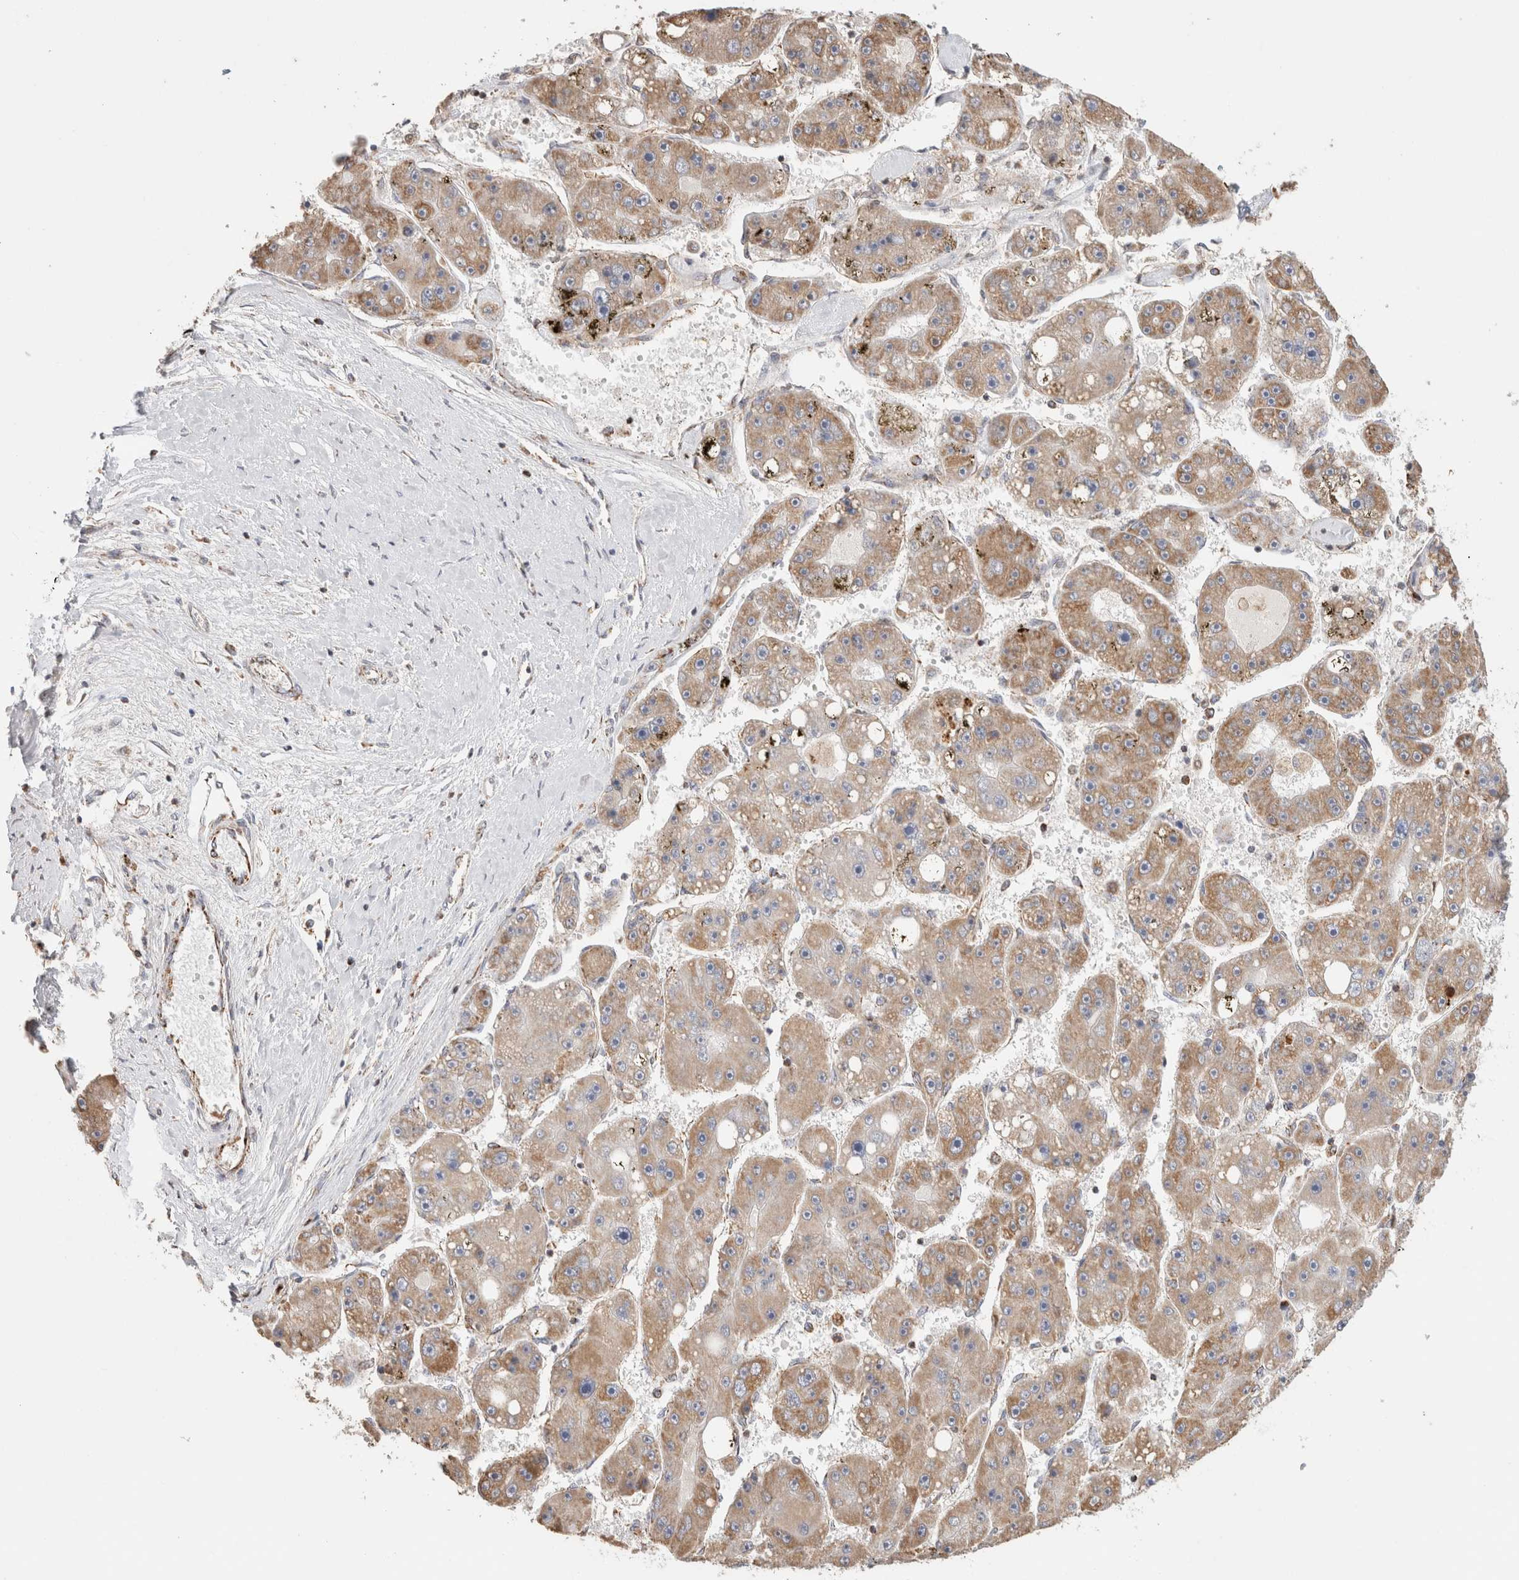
{"staining": {"intensity": "weak", "quantity": ">75%", "location": "cytoplasmic/membranous"}, "tissue": "liver cancer", "cell_type": "Tumor cells", "image_type": "cancer", "snomed": [{"axis": "morphology", "description": "Carcinoma, Hepatocellular, NOS"}, {"axis": "topography", "description": "Liver"}], "caption": "Immunohistochemical staining of human liver cancer reveals weak cytoplasmic/membranous protein positivity in about >75% of tumor cells.", "gene": "C1QBP", "patient": {"sex": "female", "age": 61}}